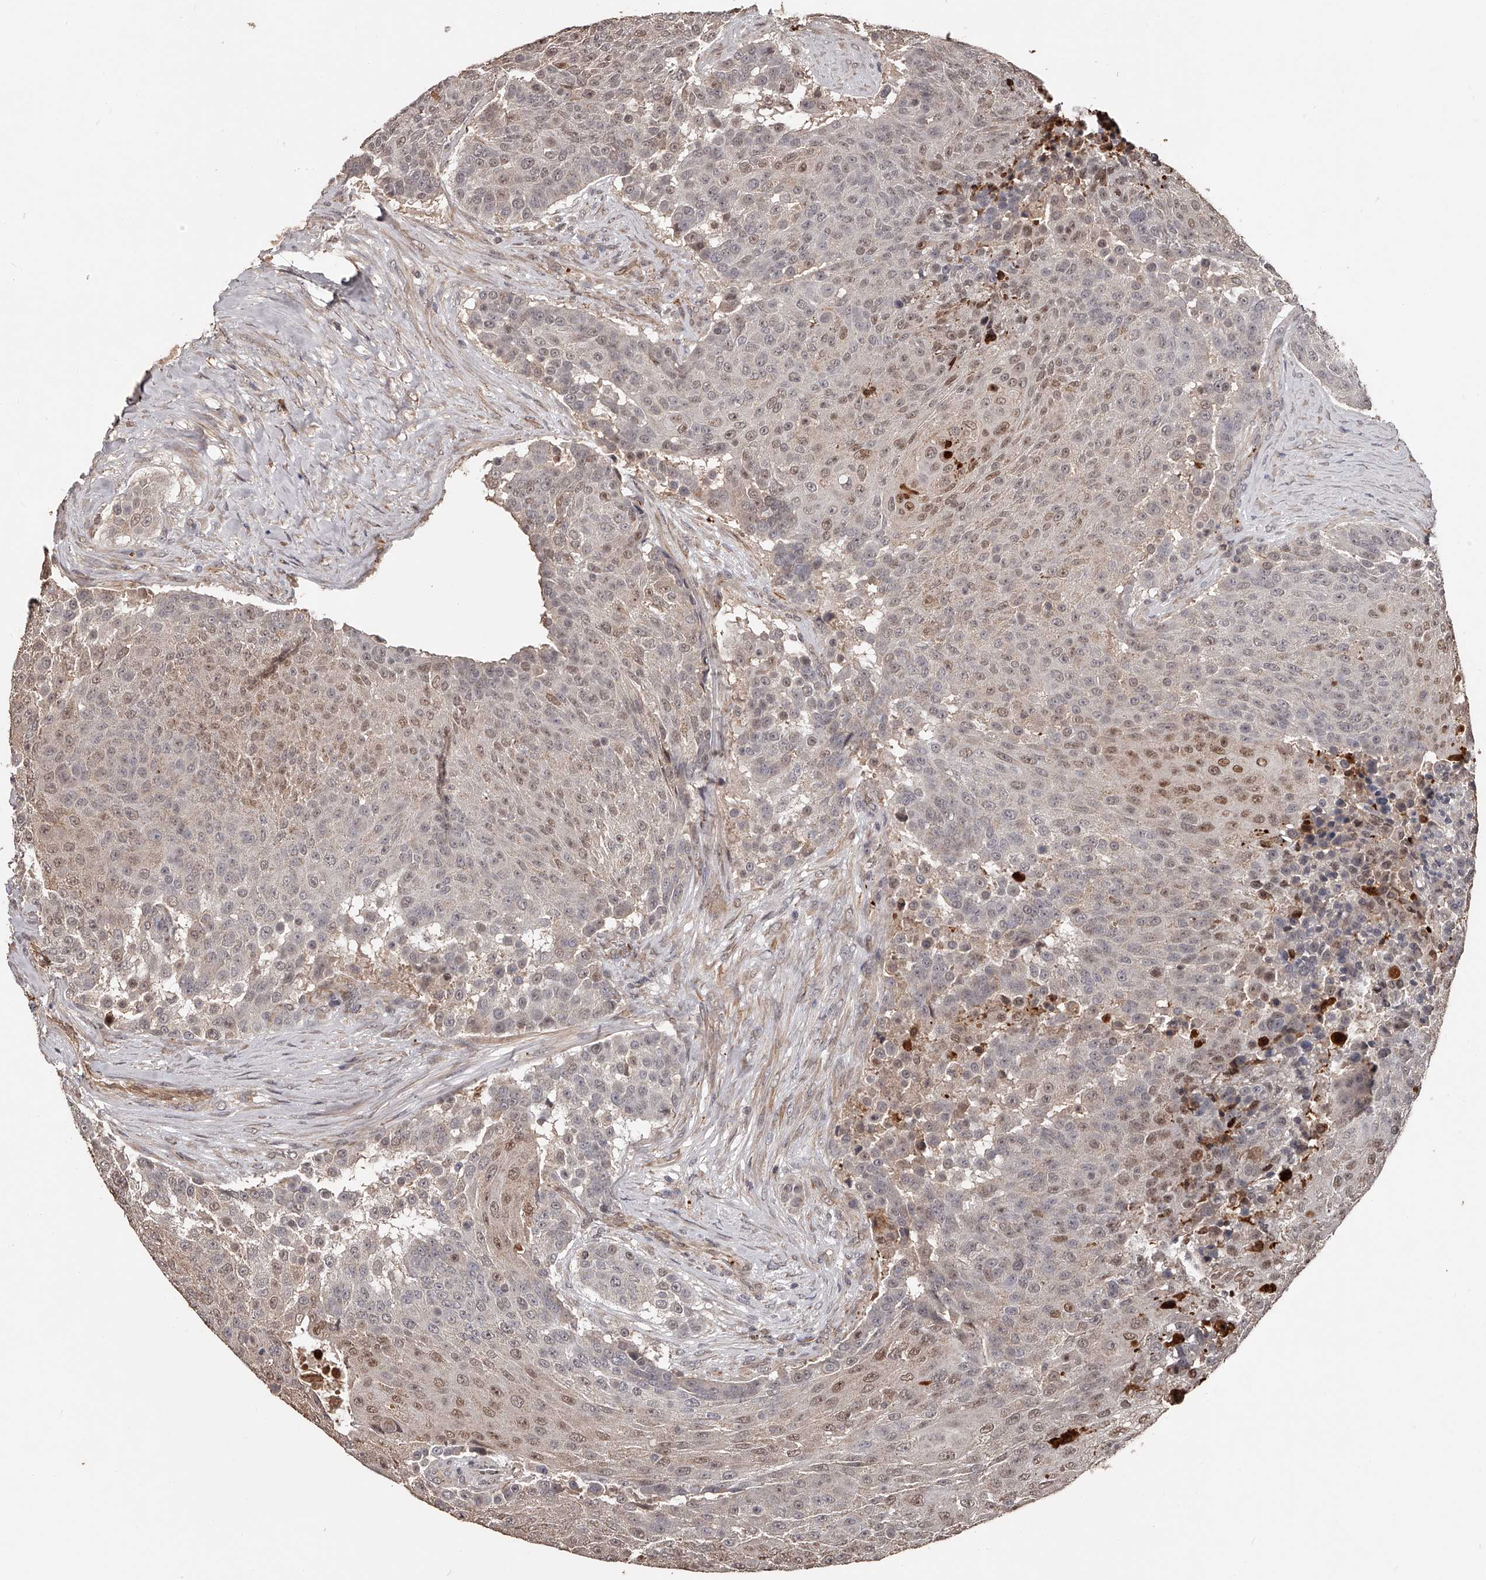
{"staining": {"intensity": "moderate", "quantity": "25%-75%", "location": "nuclear"}, "tissue": "urothelial cancer", "cell_type": "Tumor cells", "image_type": "cancer", "snomed": [{"axis": "morphology", "description": "Urothelial carcinoma, High grade"}, {"axis": "topography", "description": "Urinary bladder"}], "caption": "This is a micrograph of immunohistochemistry (IHC) staining of urothelial carcinoma (high-grade), which shows moderate expression in the nuclear of tumor cells.", "gene": "URGCP", "patient": {"sex": "female", "age": 63}}